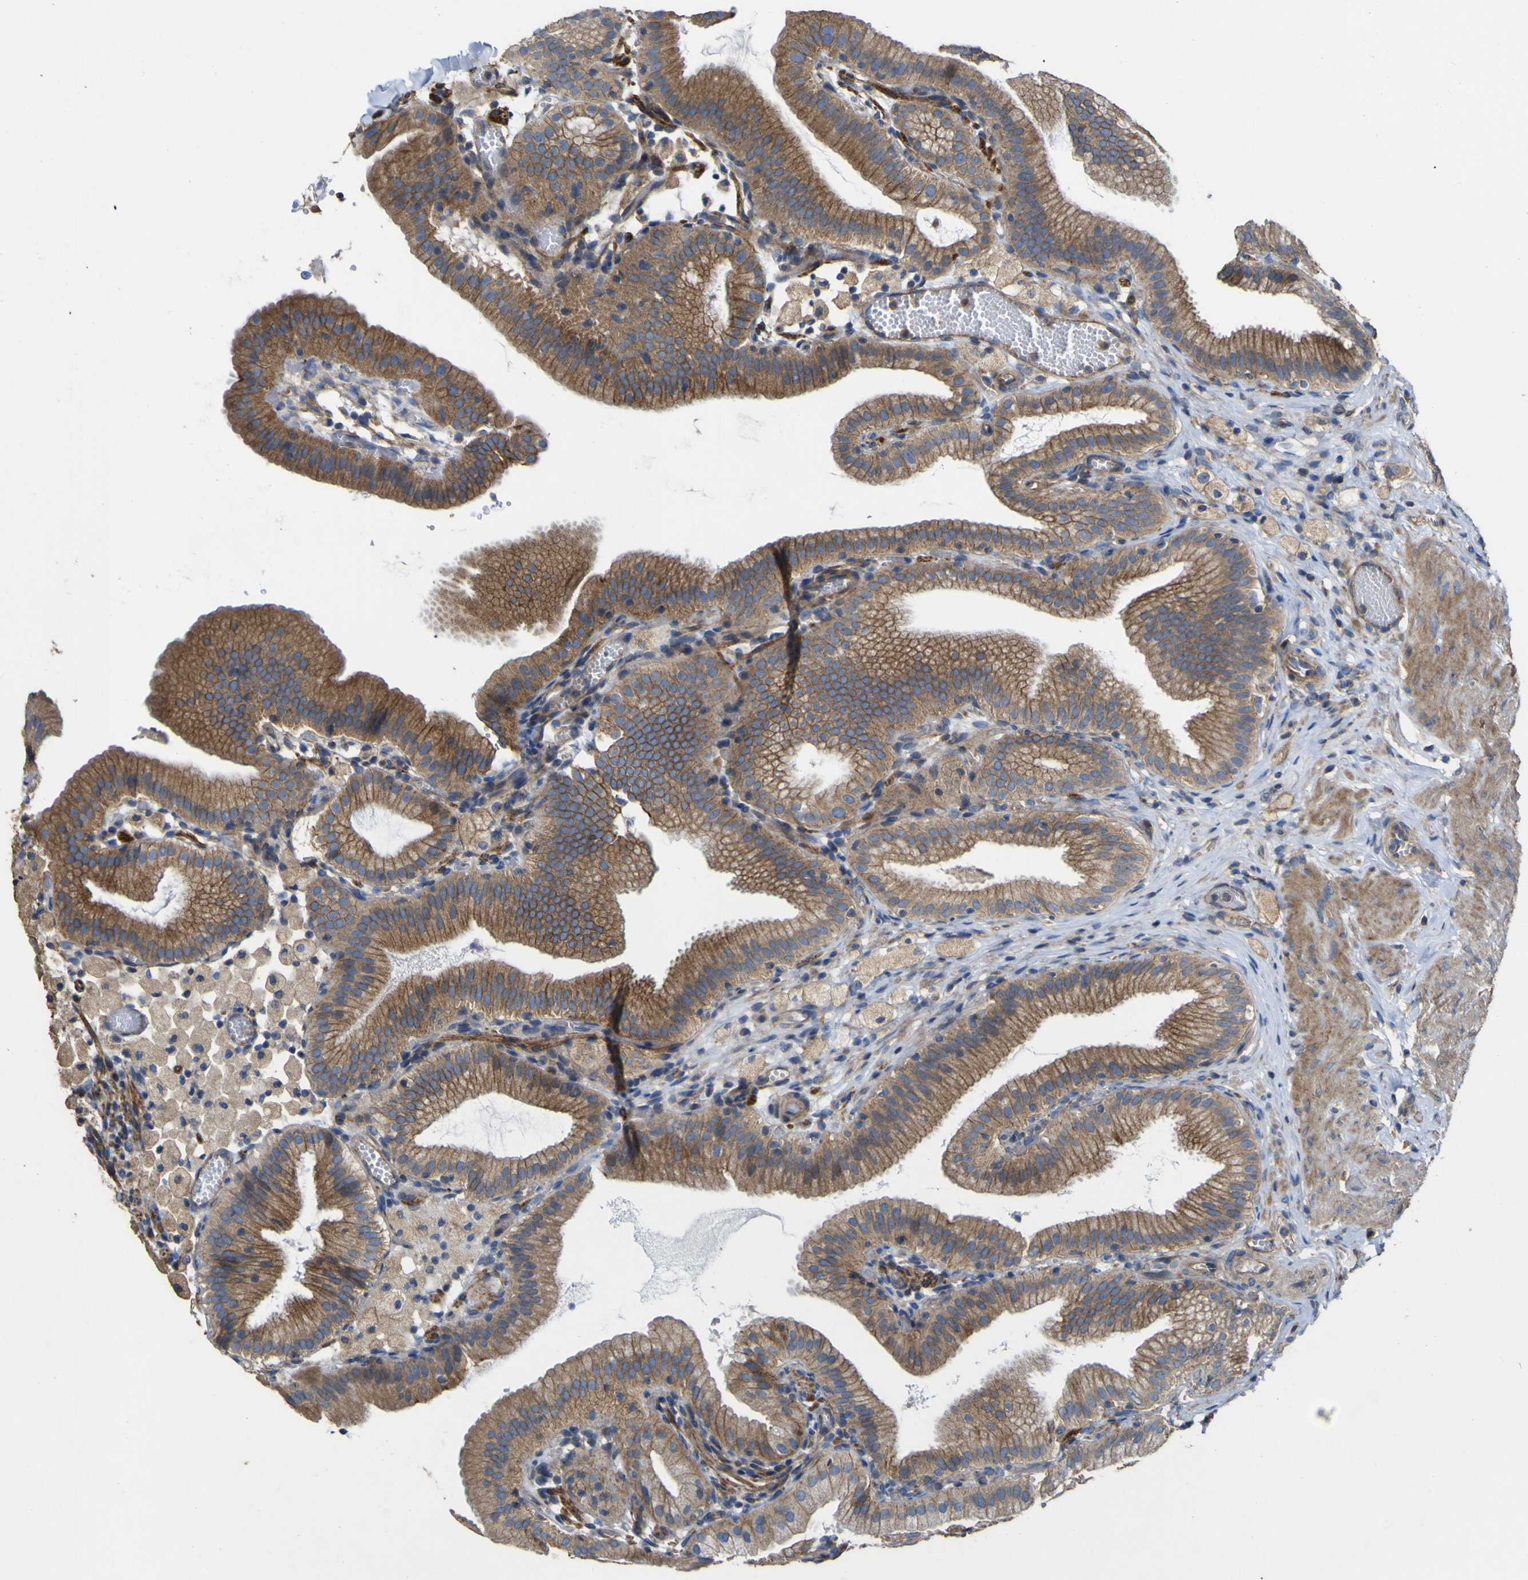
{"staining": {"intensity": "moderate", "quantity": ">75%", "location": "cytoplasmic/membranous"}, "tissue": "gallbladder", "cell_type": "Glandular cells", "image_type": "normal", "snomed": [{"axis": "morphology", "description": "Normal tissue, NOS"}, {"axis": "topography", "description": "Gallbladder"}], "caption": "High-magnification brightfield microscopy of normal gallbladder stained with DAB (3,3'-diaminobenzidine) (brown) and counterstained with hematoxylin (blue). glandular cells exhibit moderate cytoplasmic/membranous expression is present in about>75% of cells.", "gene": "TNFSF15", "patient": {"sex": "male", "age": 54}}